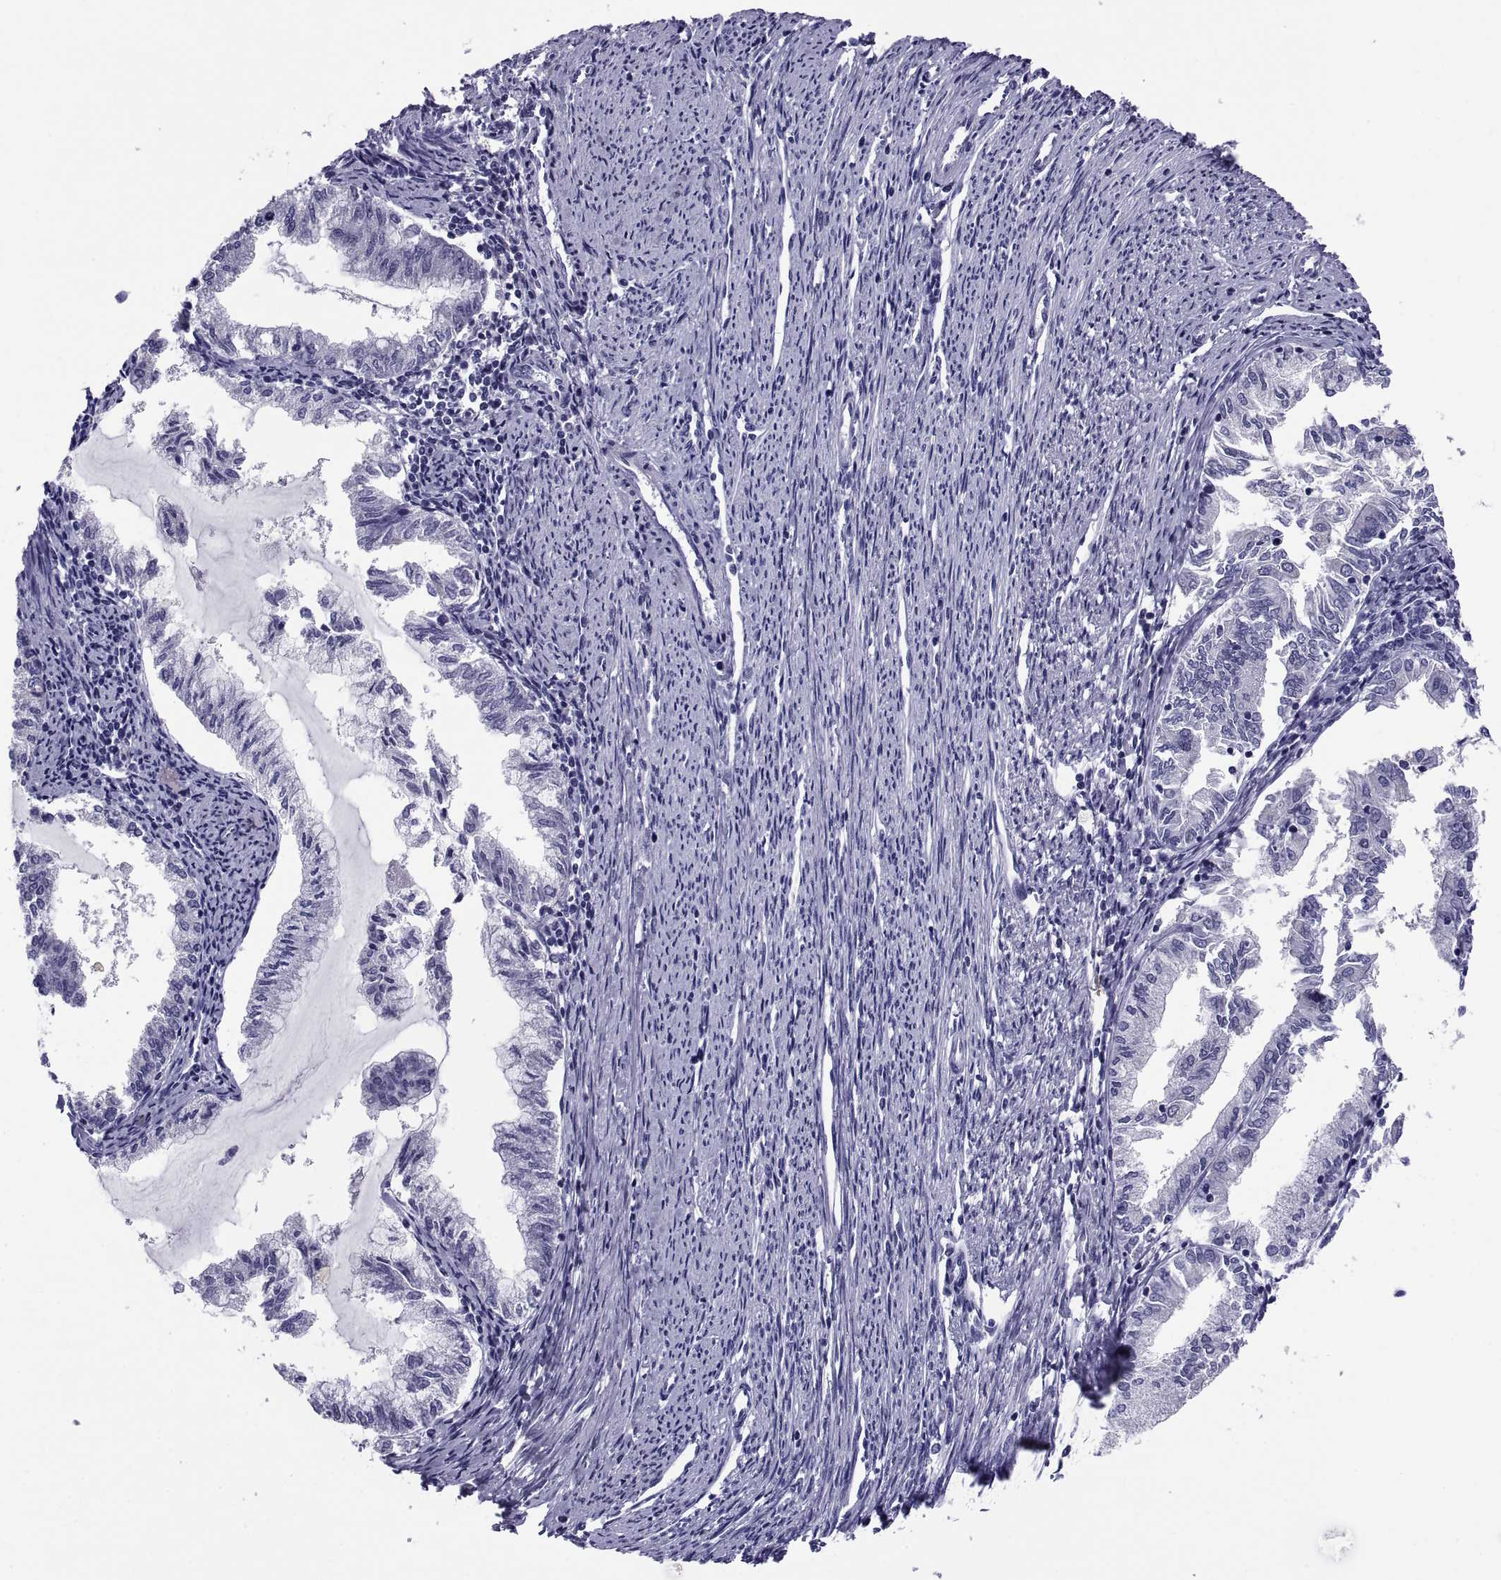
{"staining": {"intensity": "negative", "quantity": "none", "location": "none"}, "tissue": "endometrial cancer", "cell_type": "Tumor cells", "image_type": "cancer", "snomed": [{"axis": "morphology", "description": "Adenocarcinoma, NOS"}, {"axis": "topography", "description": "Endometrium"}], "caption": "Immunohistochemistry (IHC) of human adenocarcinoma (endometrial) displays no staining in tumor cells.", "gene": "TGFBR3L", "patient": {"sex": "female", "age": 79}}